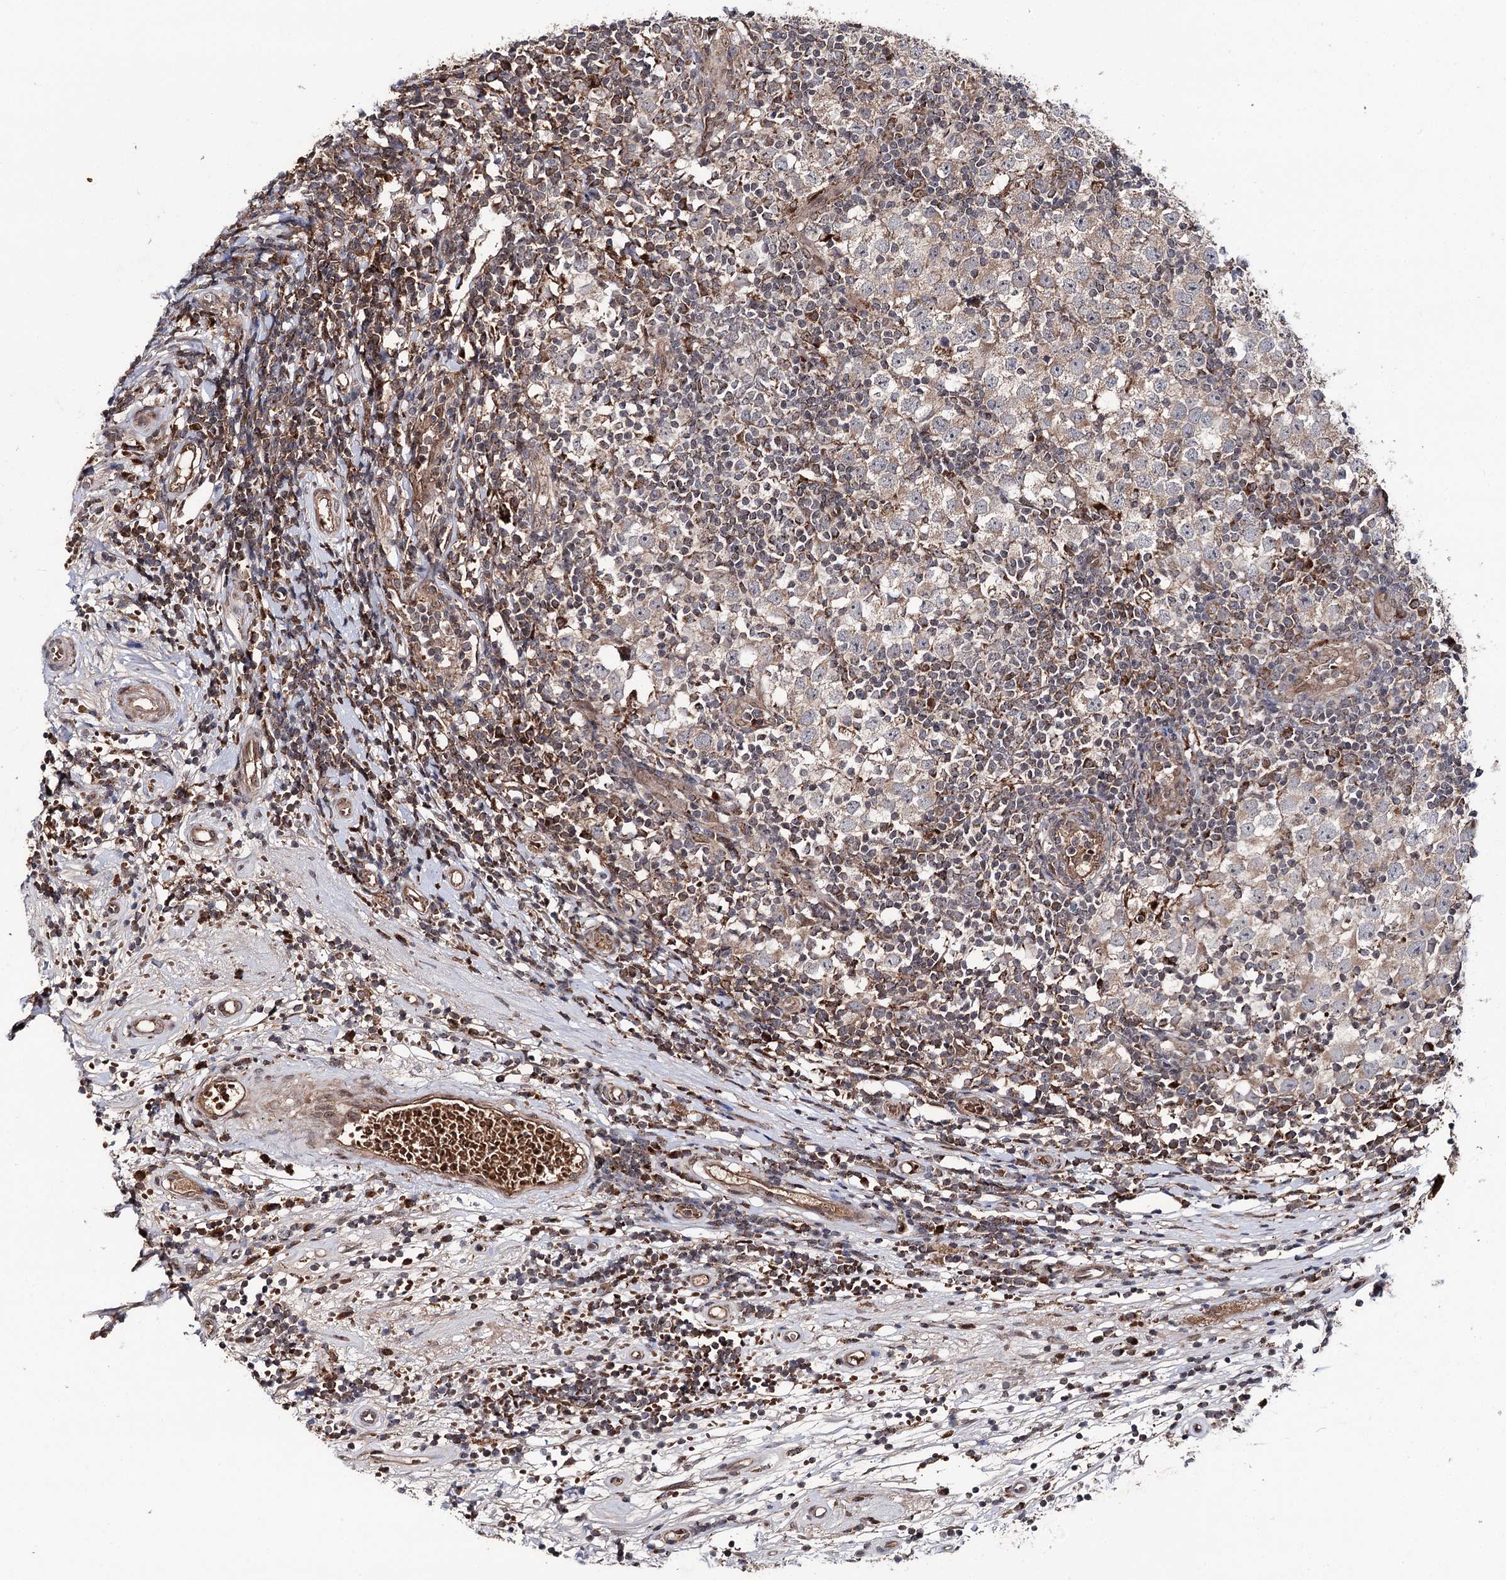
{"staining": {"intensity": "weak", "quantity": "25%-75%", "location": "cytoplasmic/membranous"}, "tissue": "testis cancer", "cell_type": "Tumor cells", "image_type": "cancer", "snomed": [{"axis": "morphology", "description": "Seminoma, NOS"}, {"axis": "topography", "description": "Testis"}], "caption": "Protein expression analysis of human testis cancer (seminoma) reveals weak cytoplasmic/membranous staining in approximately 25%-75% of tumor cells.", "gene": "MSANTD2", "patient": {"sex": "male", "age": 65}}